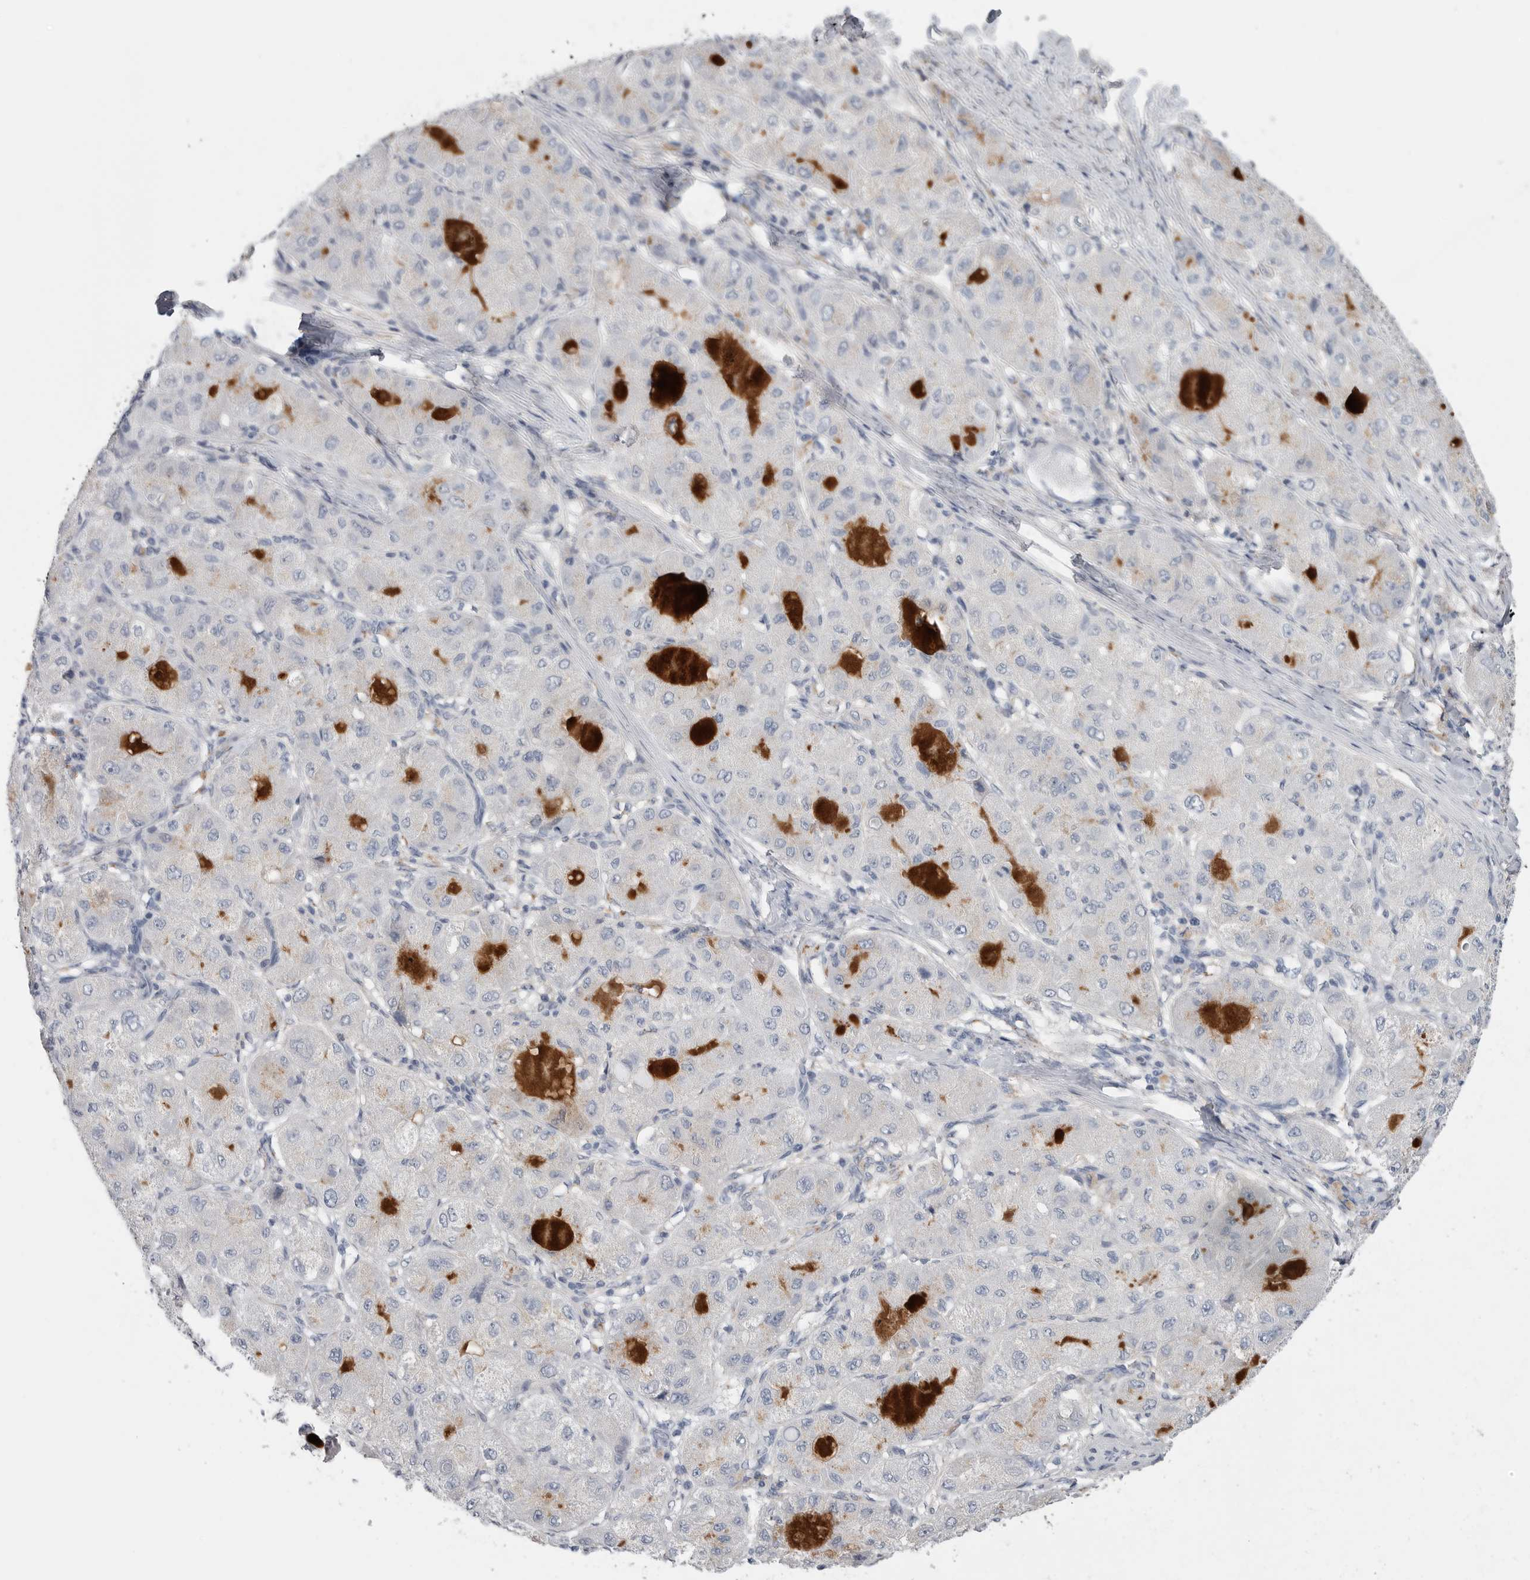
{"staining": {"intensity": "negative", "quantity": "none", "location": "none"}, "tissue": "liver cancer", "cell_type": "Tumor cells", "image_type": "cancer", "snomed": [{"axis": "morphology", "description": "Carcinoma, Hepatocellular, NOS"}, {"axis": "topography", "description": "Liver"}], "caption": "Image shows no significant protein positivity in tumor cells of liver cancer.", "gene": "TIMP1", "patient": {"sex": "male", "age": 80}}